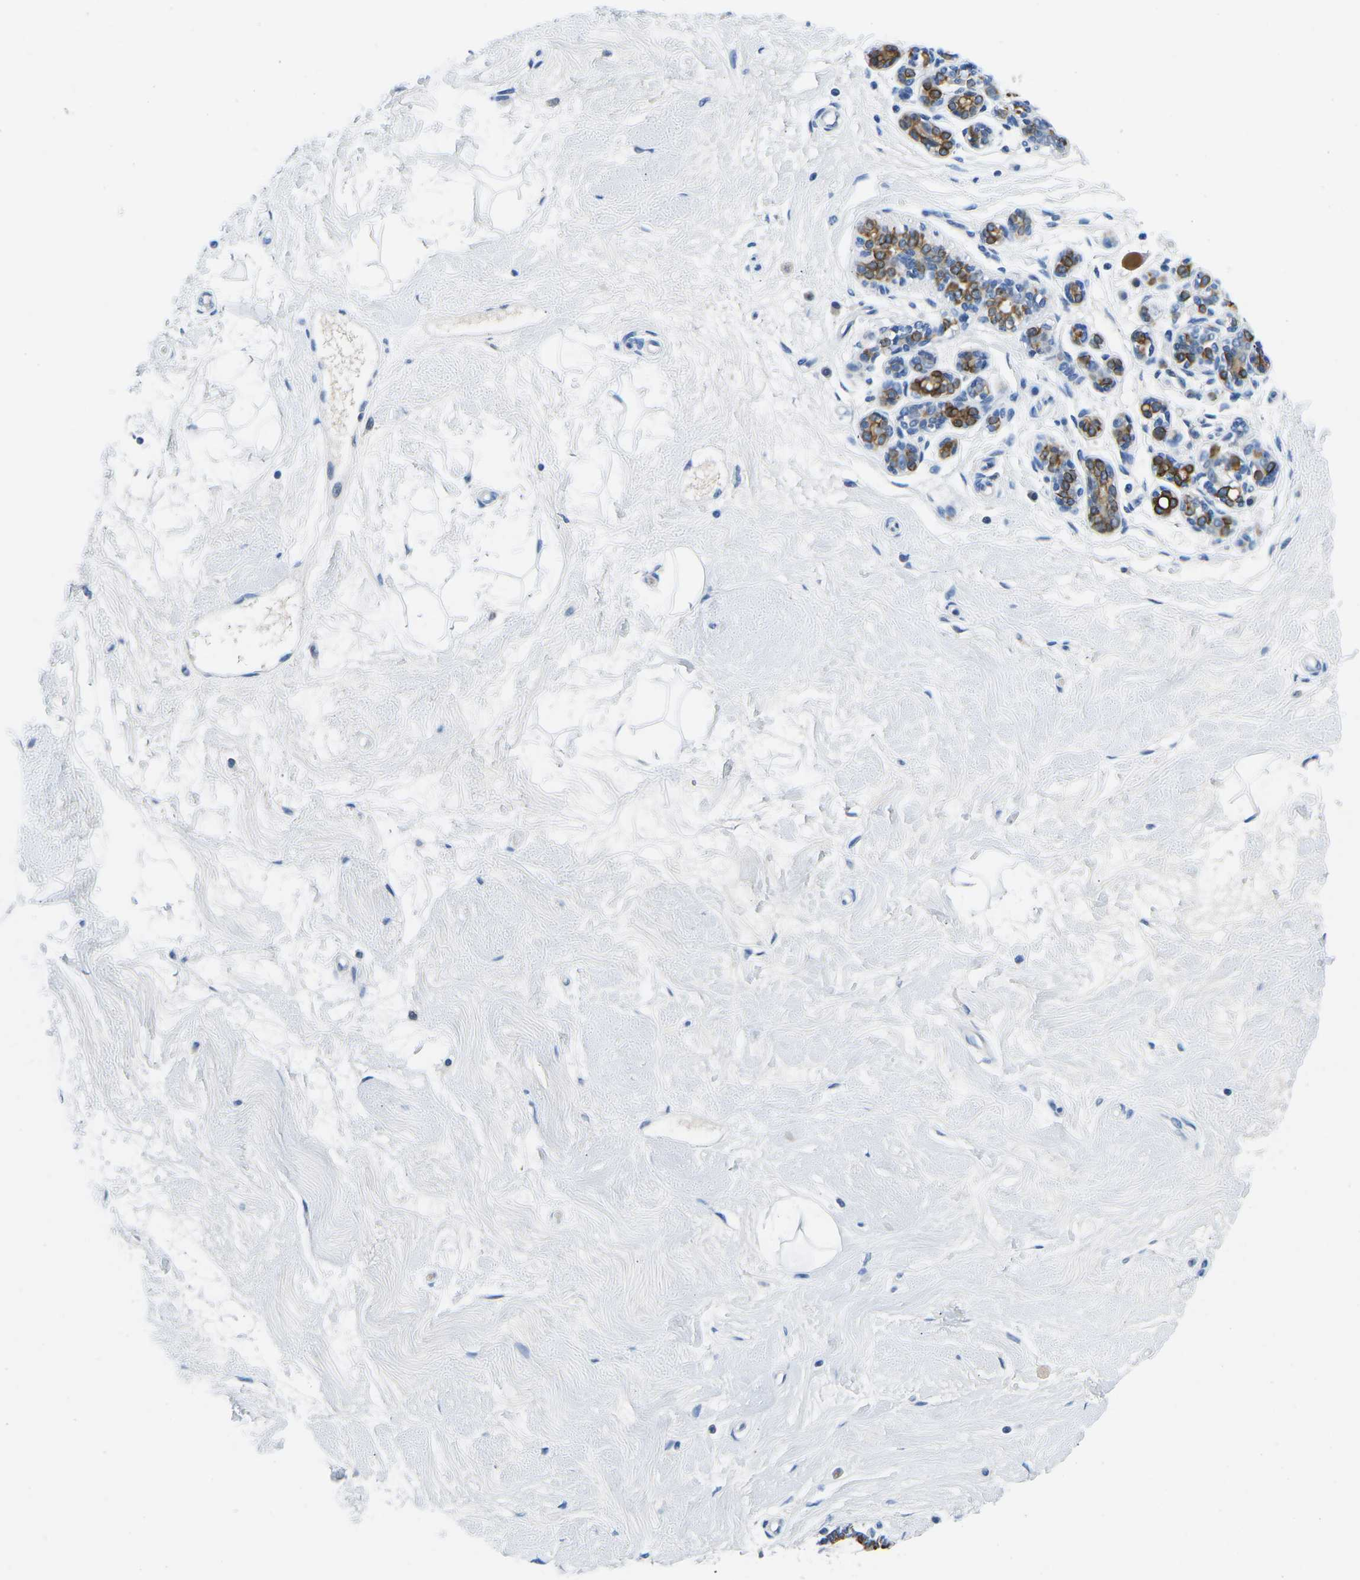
{"staining": {"intensity": "negative", "quantity": "none", "location": "none"}, "tissue": "breast", "cell_type": "Adipocytes", "image_type": "normal", "snomed": [{"axis": "morphology", "description": "Normal tissue, NOS"}, {"axis": "morphology", "description": "Lobular carcinoma"}, {"axis": "topography", "description": "Breast"}], "caption": "Immunohistochemistry (IHC) photomicrograph of benign breast stained for a protein (brown), which shows no staining in adipocytes. The staining was performed using DAB (3,3'-diaminobenzidine) to visualize the protein expression in brown, while the nuclei were stained in blue with hematoxylin (Magnification: 20x).", "gene": "TM6SF1", "patient": {"sex": "female", "age": 59}}